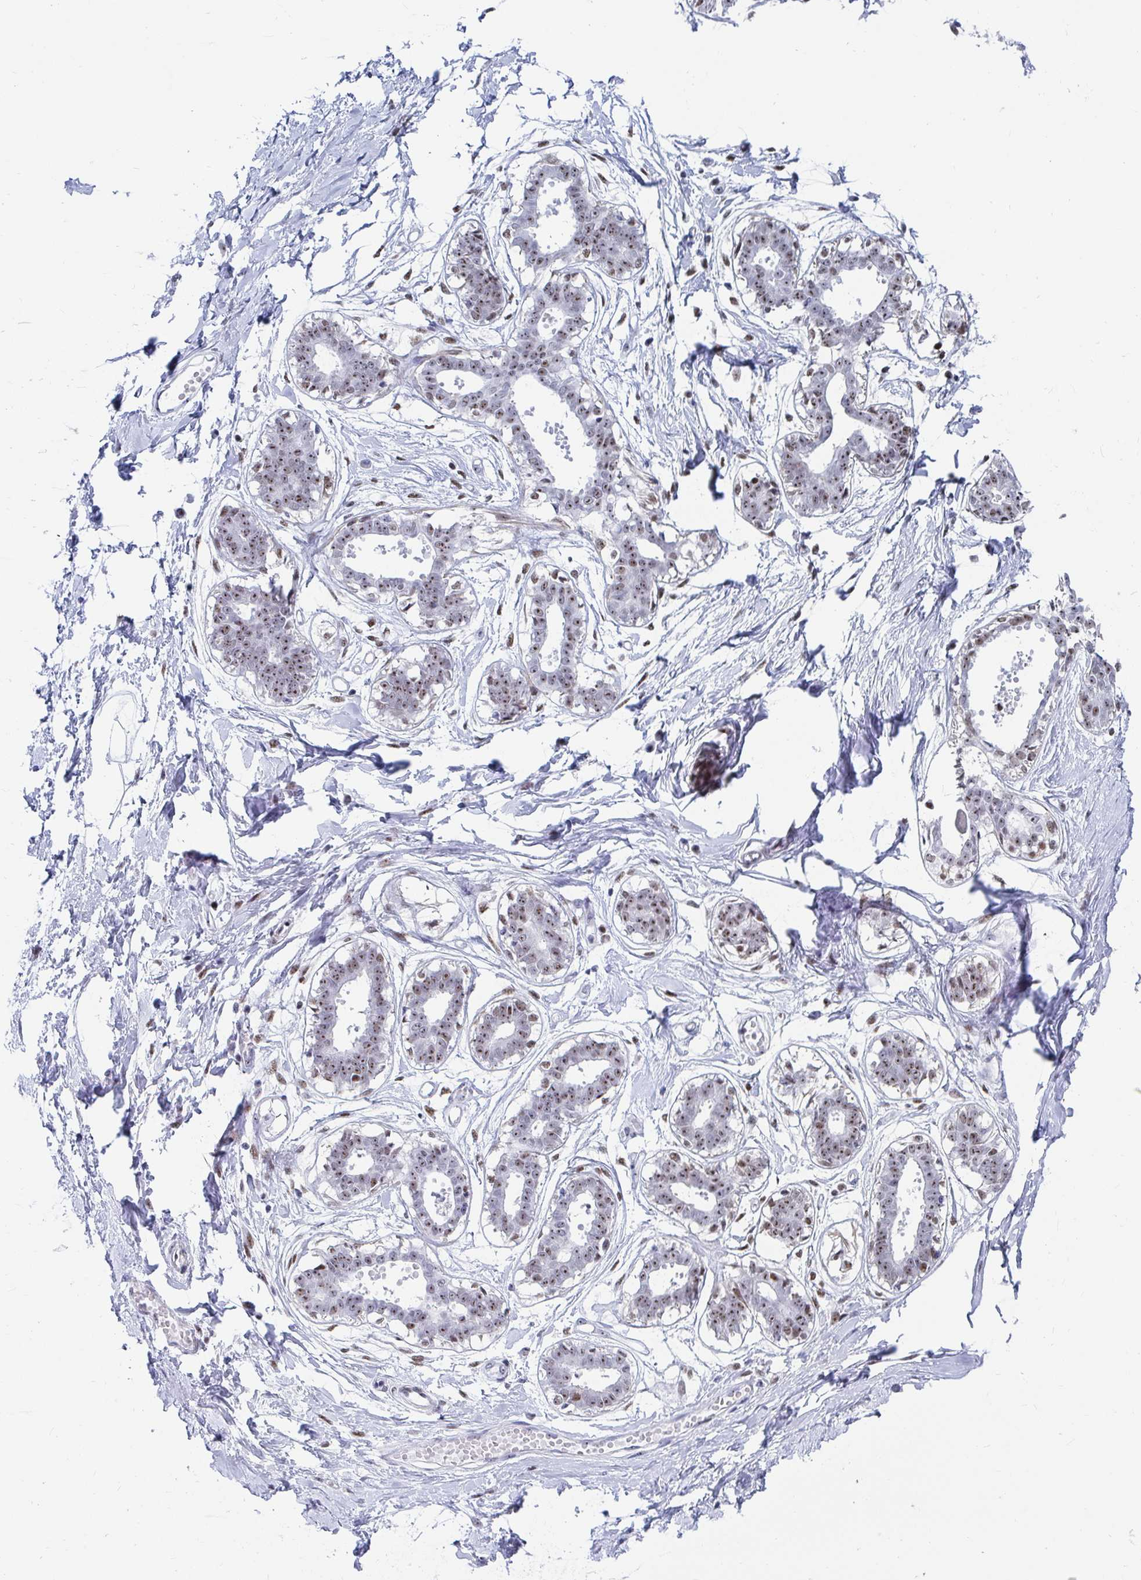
{"staining": {"intensity": "negative", "quantity": "none", "location": "none"}, "tissue": "breast", "cell_type": "Adipocytes", "image_type": "normal", "snomed": [{"axis": "morphology", "description": "Normal tissue, NOS"}, {"axis": "topography", "description": "Breast"}], "caption": "High power microscopy histopathology image of an immunohistochemistry (IHC) photomicrograph of unremarkable breast, revealing no significant positivity in adipocytes.", "gene": "SIRT7", "patient": {"sex": "female", "age": 45}}